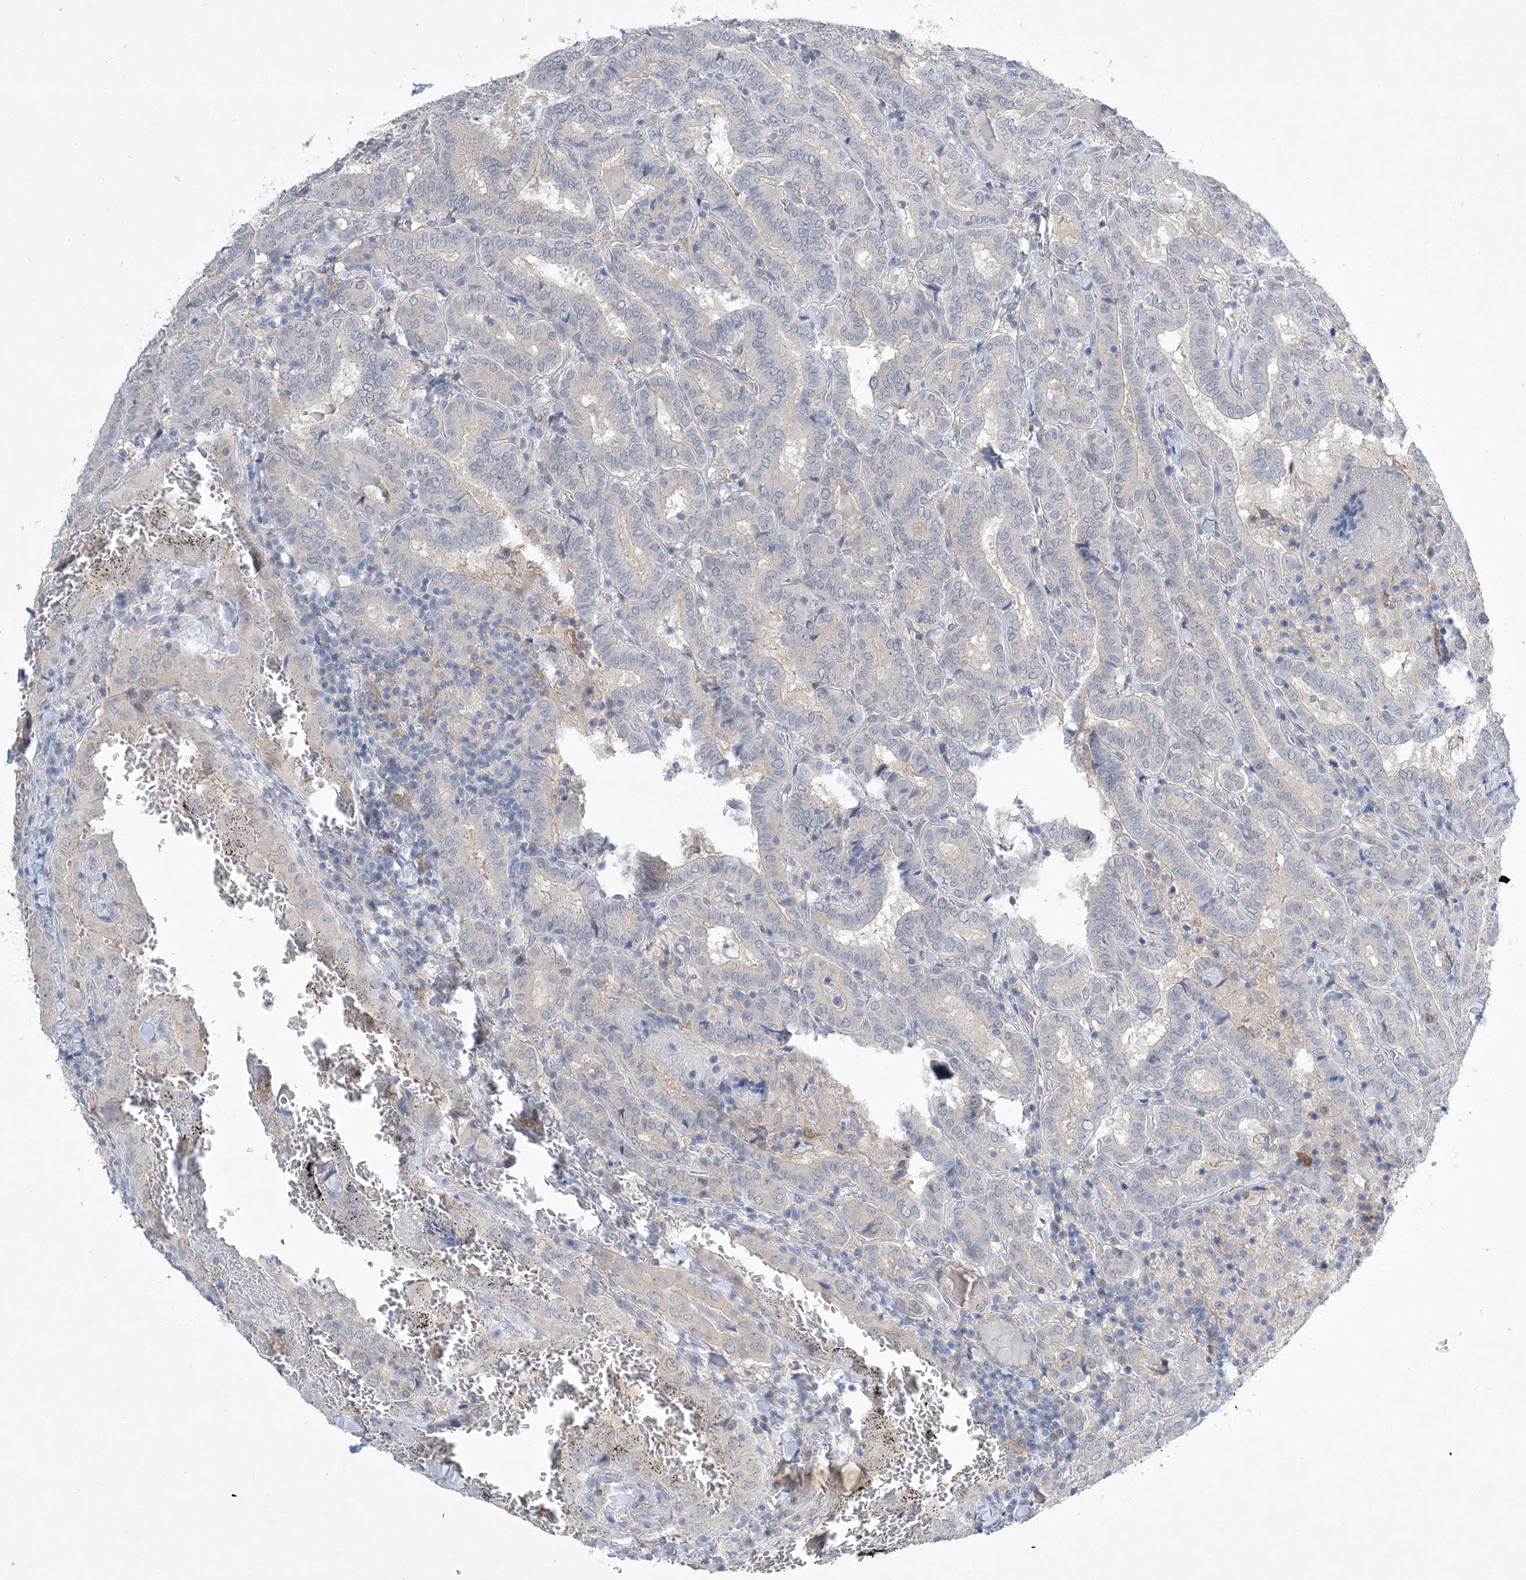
{"staining": {"intensity": "negative", "quantity": "none", "location": "none"}, "tissue": "thyroid cancer", "cell_type": "Tumor cells", "image_type": "cancer", "snomed": [{"axis": "morphology", "description": "Papillary adenocarcinoma, NOS"}, {"axis": "topography", "description": "Thyroid gland"}], "caption": "High magnification brightfield microscopy of thyroid cancer (papillary adenocarcinoma) stained with DAB (brown) and counterstained with hematoxylin (blue): tumor cells show no significant staining.", "gene": "ANKRD35", "patient": {"sex": "female", "age": 72}}